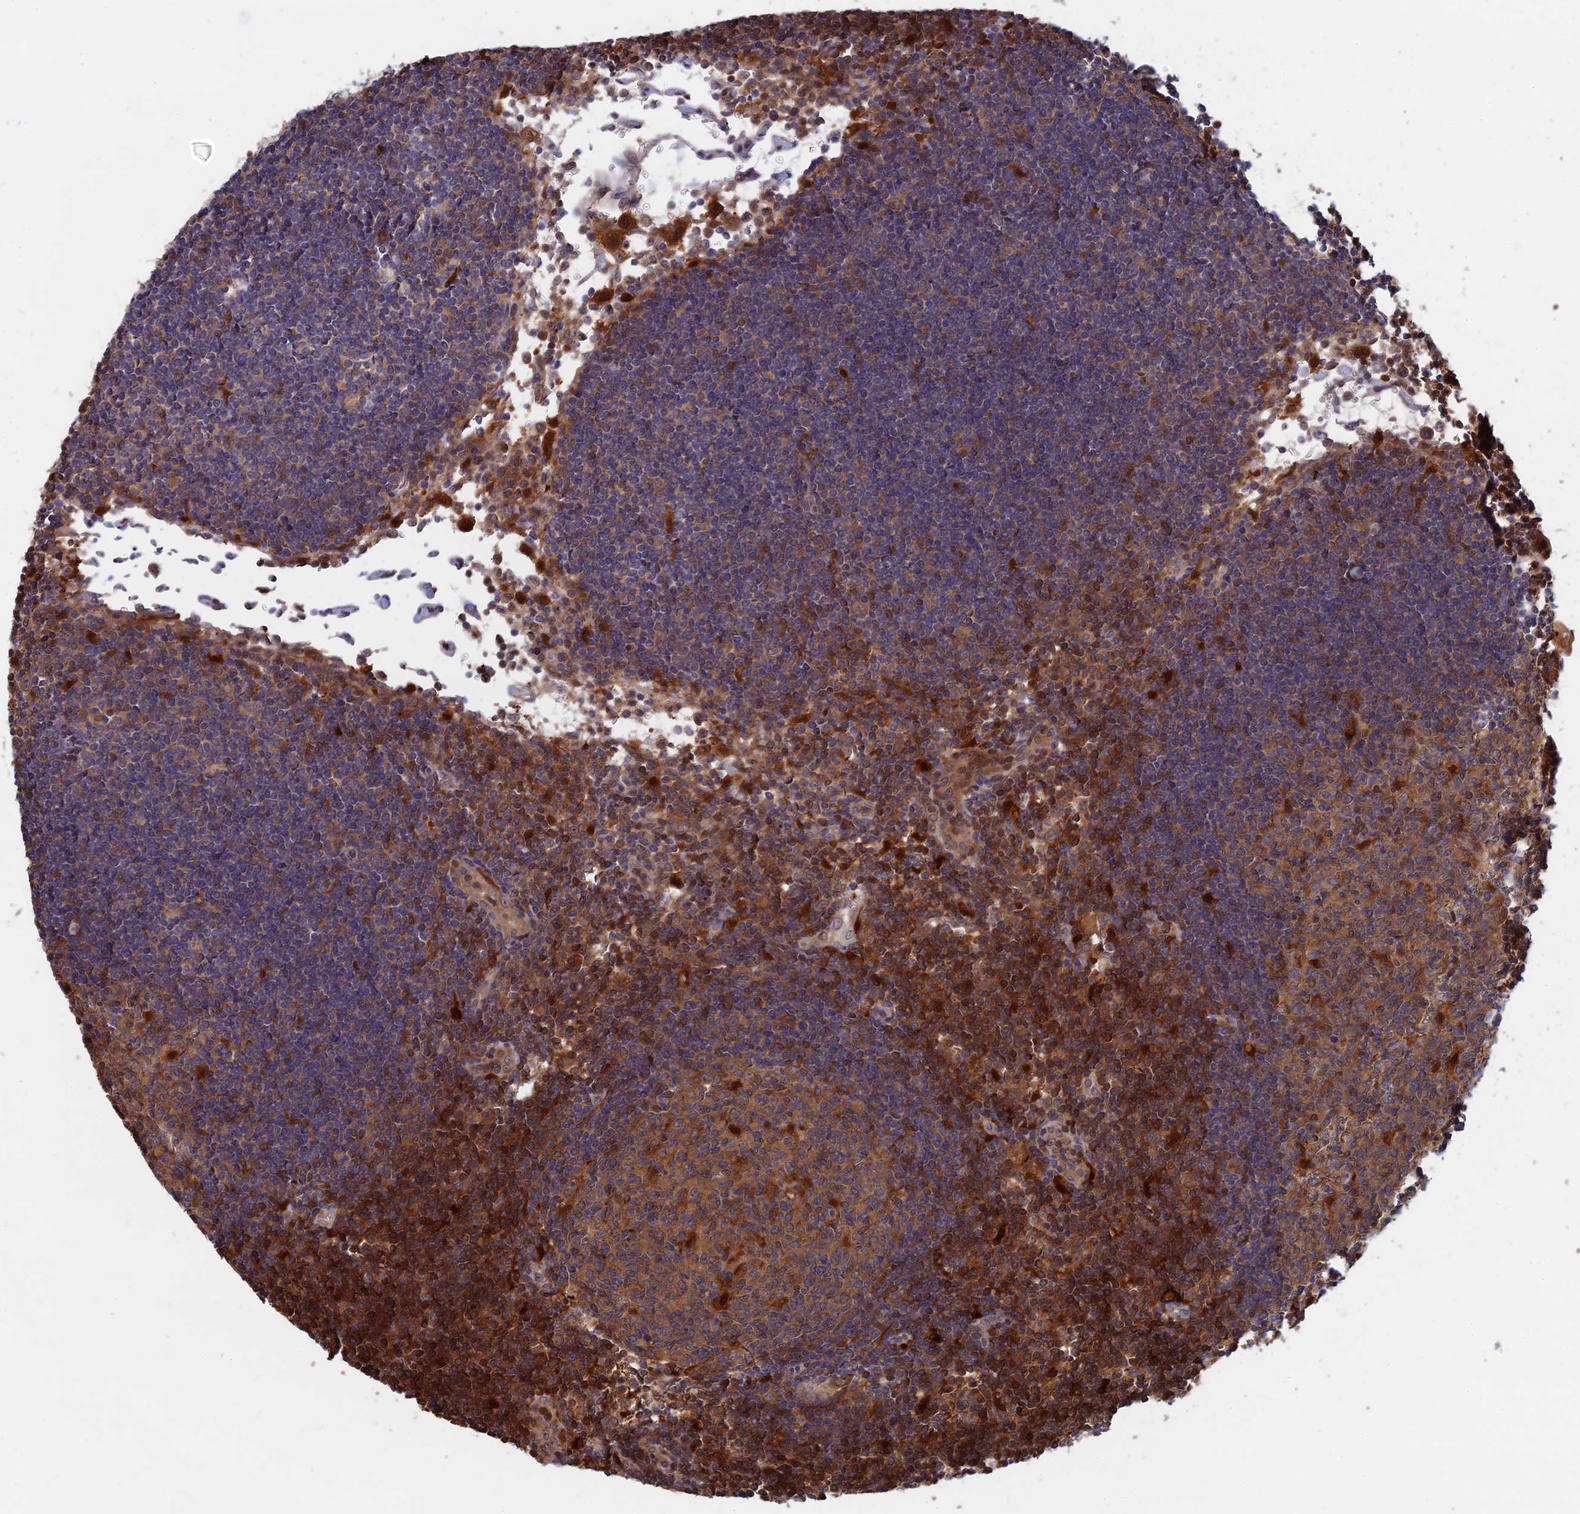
{"staining": {"intensity": "moderate", "quantity": ">75%", "location": "cytoplasmic/membranous"}, "tissue": "lymph node", "cell_type": "Germinal center cells", "image_type": "normal", "snomed": [{"axis": "morphology", "description": "Normal tissue, NOS"}, {"axis": "topography", "description": "Lymph node"}], "caption": "Immunohistochemical staining of unremarkable human lymph node shows >75% levels of moderate cytoplasmic/membranous protein staining in approximately >75% of germinal center cells.", "gene": "BLVRA", "patient": {"sex": "female", "age": 73}}